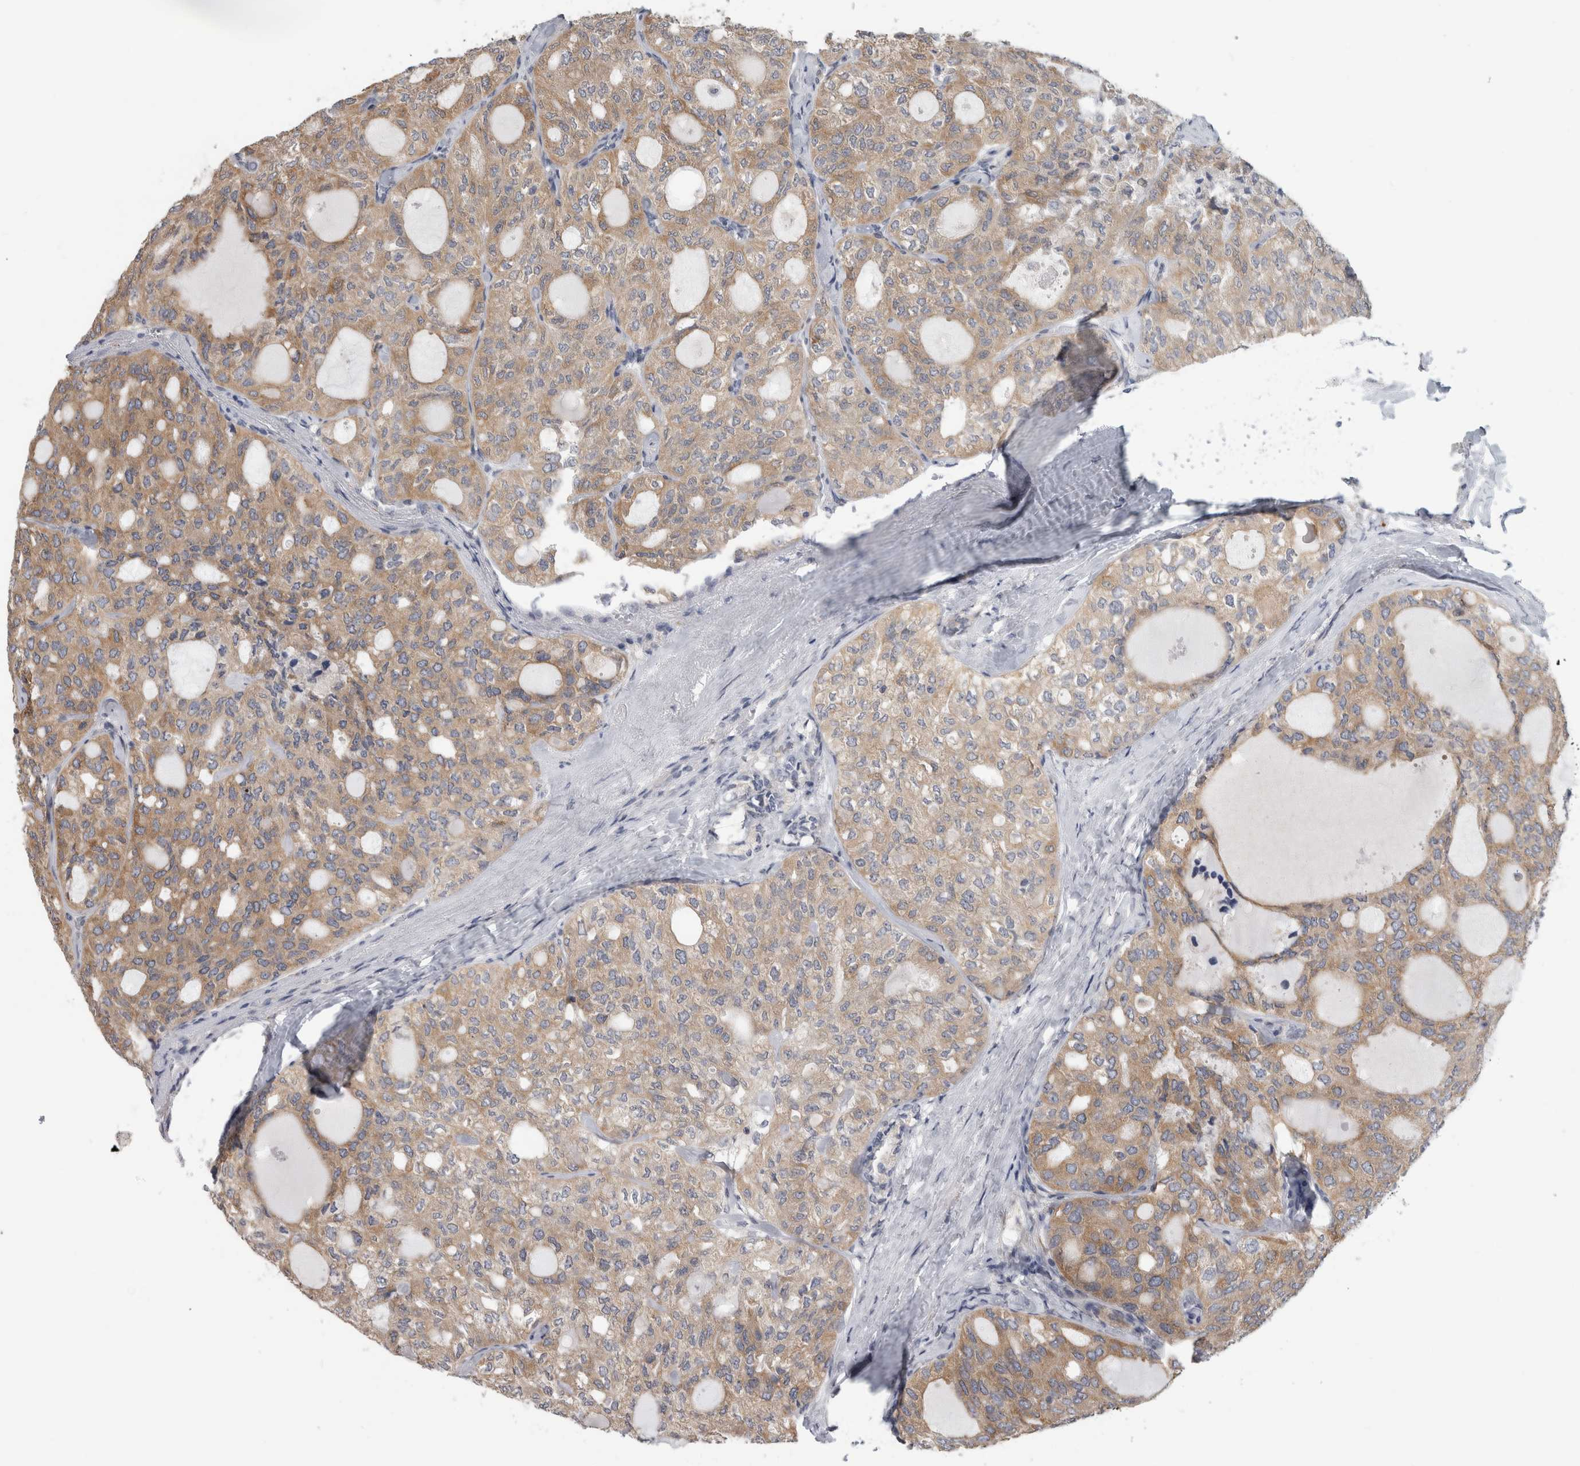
{"staining": {"intensity": "weak", "quantity": "25%-75%", "location": "cytoplasmic/membranous"}, "tissue": "thyroid cancer", "cell_type": "Tumor cells", "image_type": "cancer", "snomed": [{"axis": "morphology", "description": "Follicular adenoma carcinoma, NOS"}, {"axis": "topography", "description": "Thyroid gland"}], "caption": "Thyroid cancer (follicular adenoma carcinoma) stained with immunohistochemistry demonstrates weak cytoplasmic/membranous staining in about 25%-75% of tumor cells.", "gene": "TMEM242", "patient": {"sex": "male", "age": 75}}